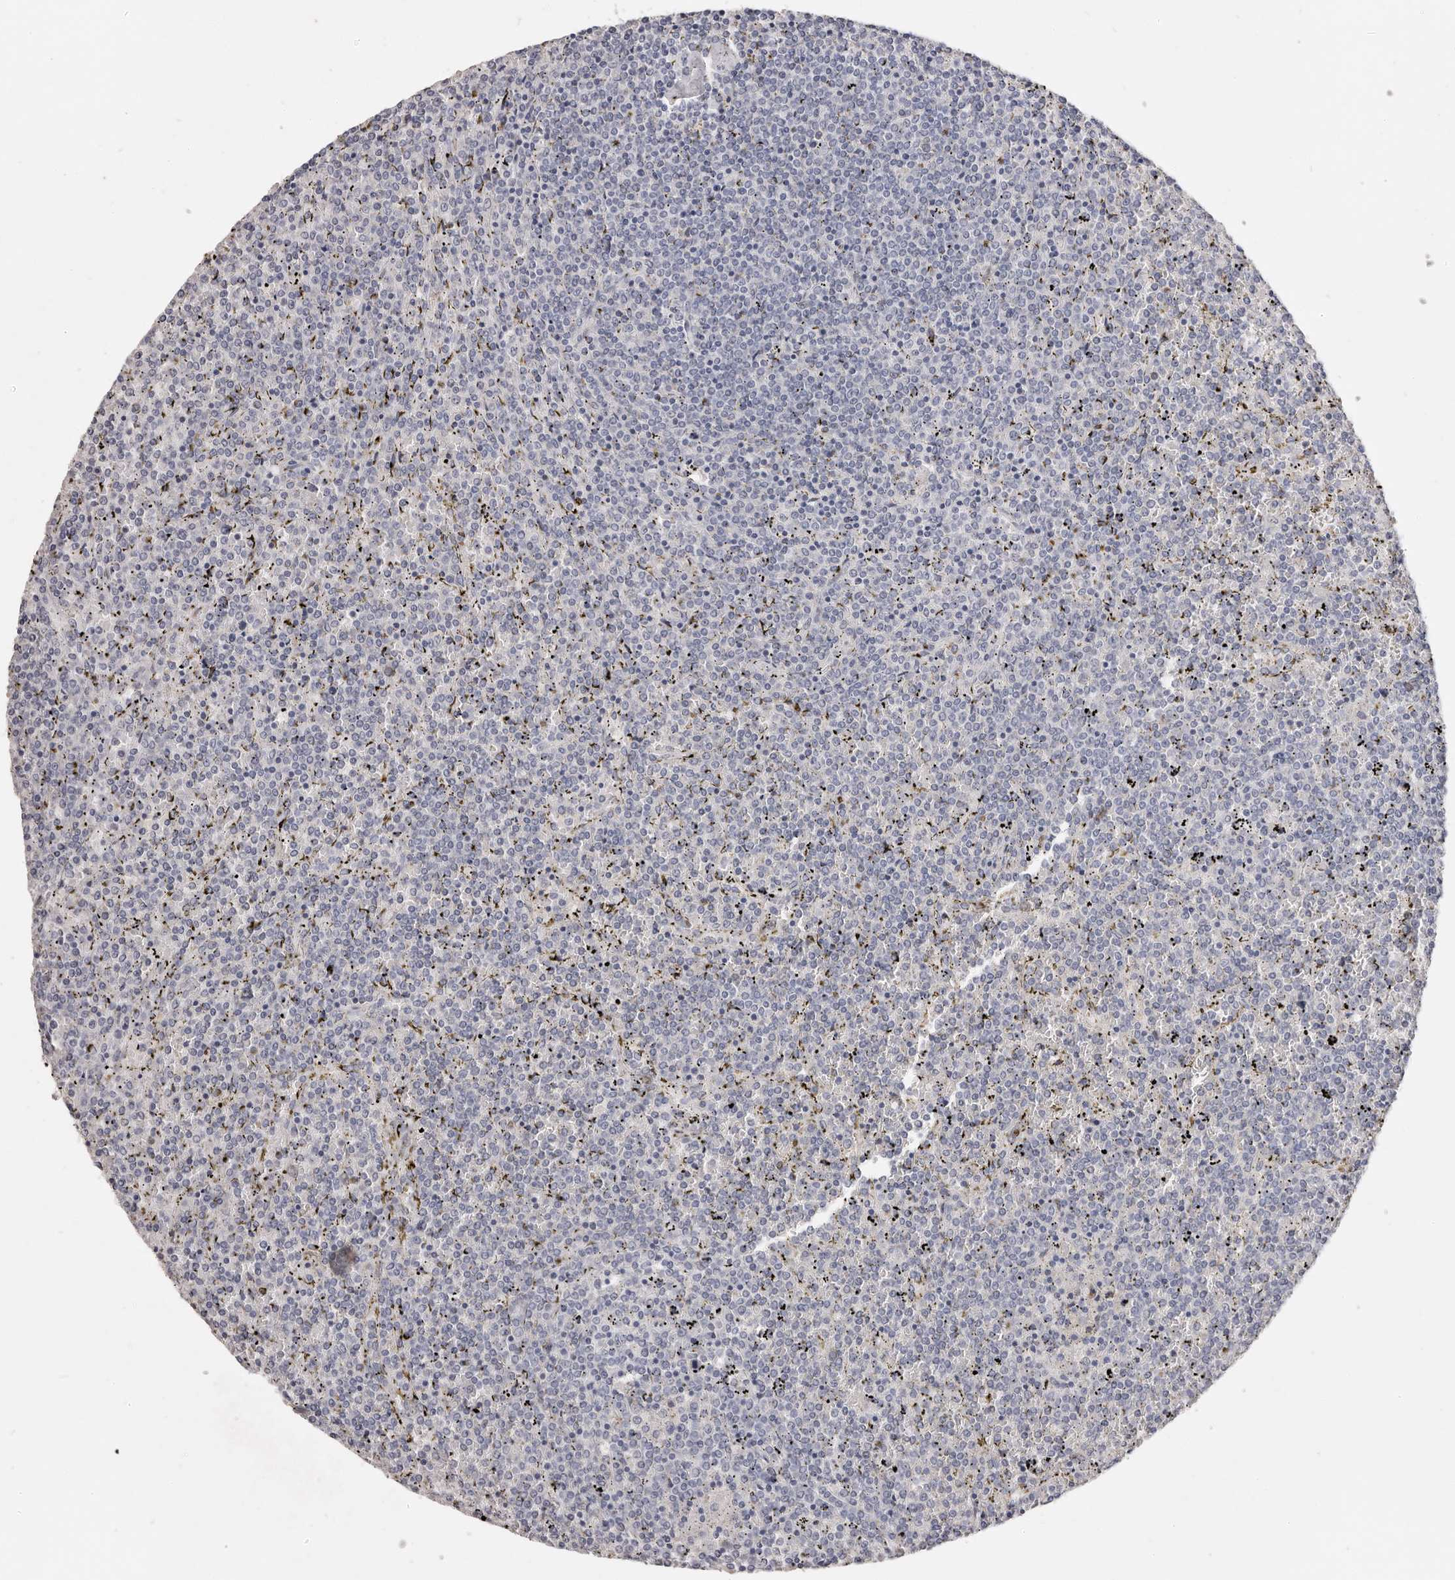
{"staining": {"intensity": "negative", "quantity": "none", "location": "none"}, "tissue": "lymphoma", "cell_type": "Tumor cells", "image_type": "cancer", "snomed": [{"axis": "morphology", "description": "Malignant lymphoma, non-Hodgkin's type, Low grade"}, {"axis": "topography", "description": "Spleen"}], "caption": "The IHC histopathology image has no significant expression in tumor cells of low-grade malignant lymphoma, non-Hodgkin's type tissue.", "gene": "LGALS7B", "patient": {"sex": "female", "age": 19}}